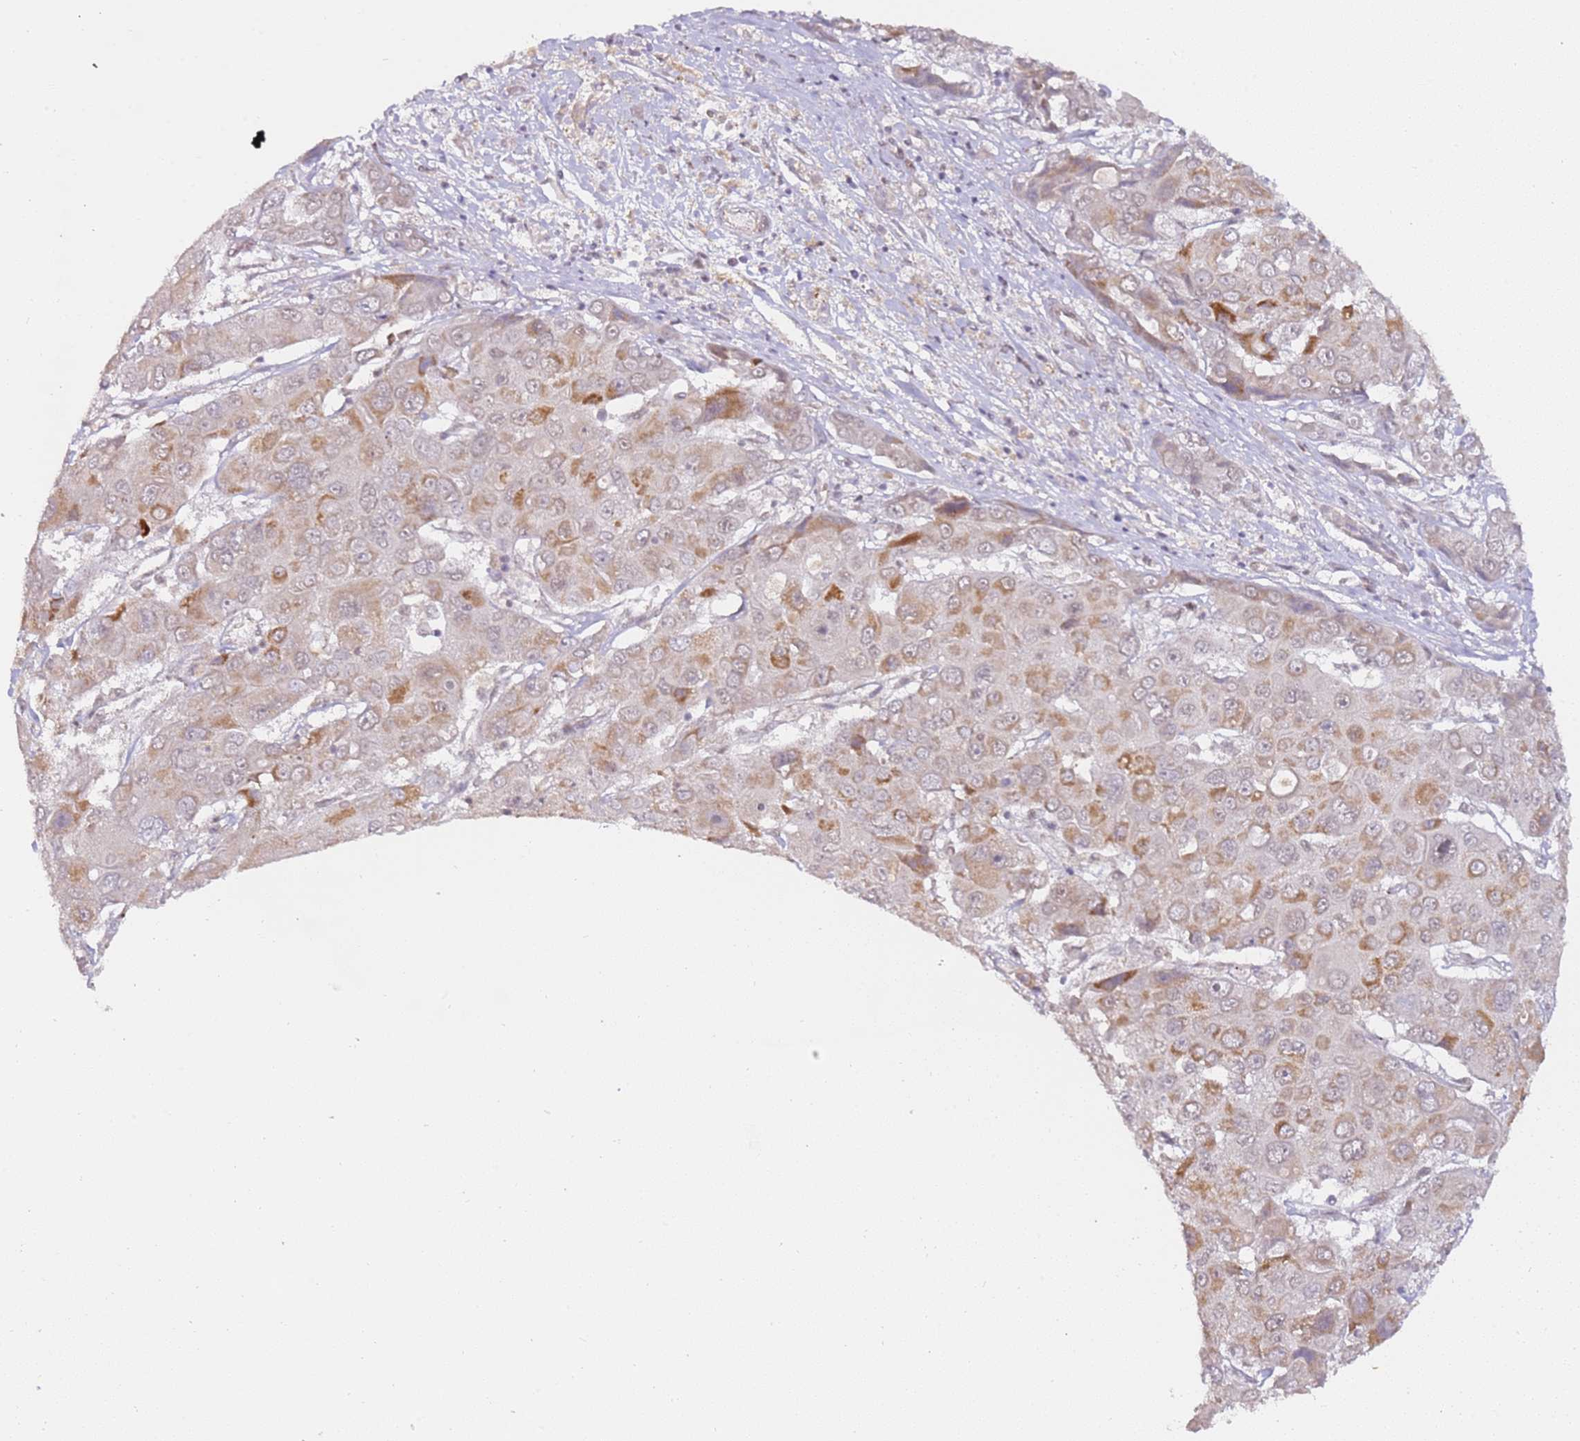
{"staining": {"intensity": "moderate", "quantity": "<25%", "location": "cytoplasmic/membranous"}, "tissue": "liver cancer", "cell_type": "Tumor cells", "image_type": "cancer", "snomed": [{"axis": "morphology", "description": "Cholangiocarcinoma"}, {"axis": "topography", "description": "Liver"}], "caption": "Immunohistochemistry staining of liver cholangiocarcinoma, which reveals low levels of moderate cytoplasmic/membranous positivity in approximately <25% of tumor cells indicating moderate cytoplasmic/membranous protein staining. The staining was performed using DAB (3,3'-diaminobenzidine) (brown) for protein detection and nuclei were counterstained in hematoxylin (blue).", "gene": "LGALSL", "patient": {"sex": "male", "age": 67}}